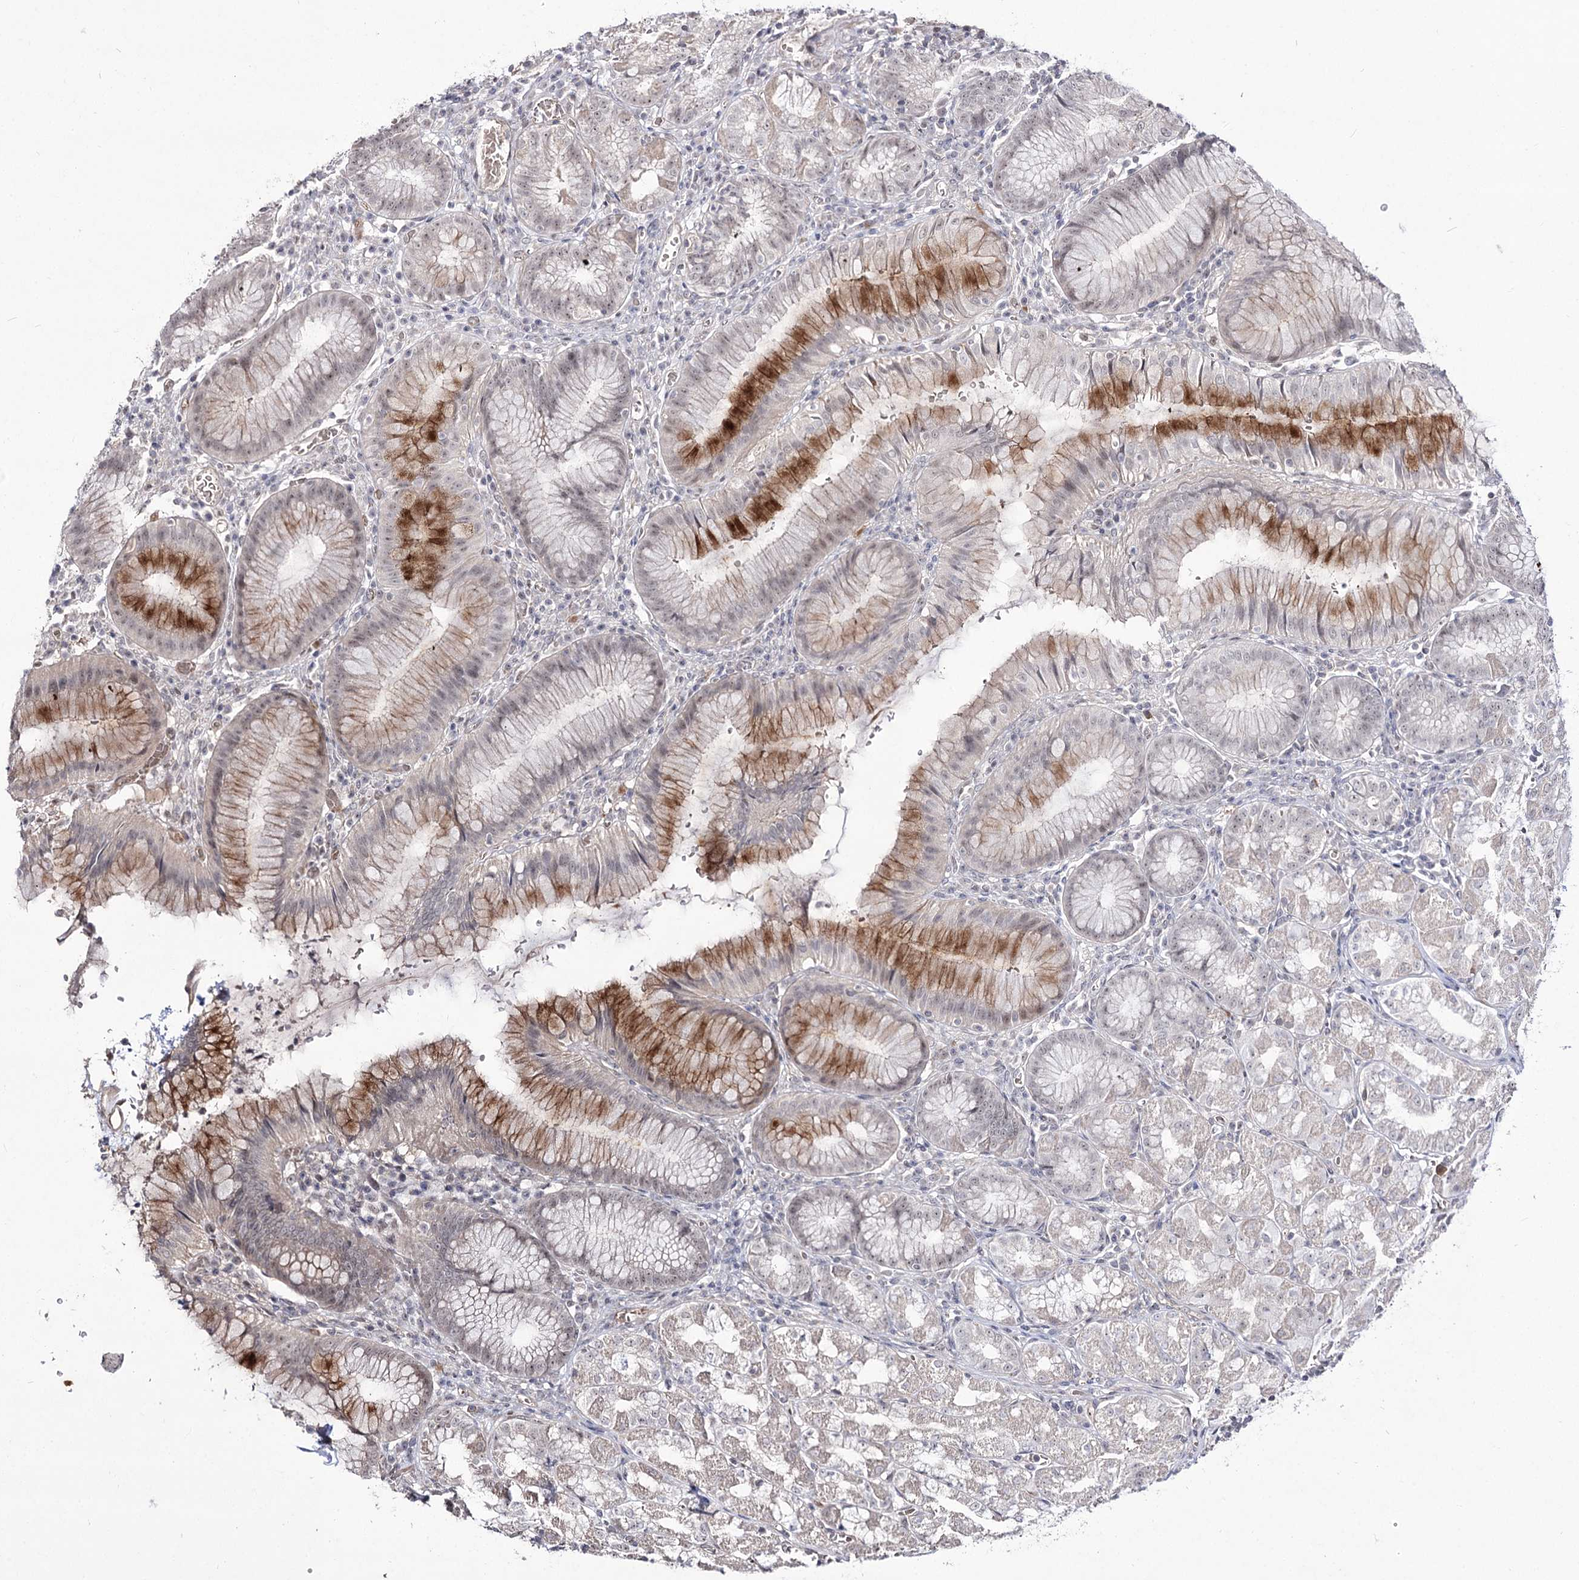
{"staining": {"intensity": "moderate", "quantity": "<25%", "location": "cytoplasmic/membranous"}, "tissue": "stomach", "cell_type": "Glandular cells", "image_type": "normal", "snomed": [{"axis": "morphology", "description": "Normal tissue, NOS"}, {"axis": "topography", "description": "Stomach"}], "caption": "Immunohistochemistry (DAB (3,3'-diaminobenzidine)) staining of normal human stomach displays moderate cytoplasmic/membranous protein expression in approximately <25% of glandular cells.", "gene": "RRP9", "patient": {"sex": "male", "age": 55}}